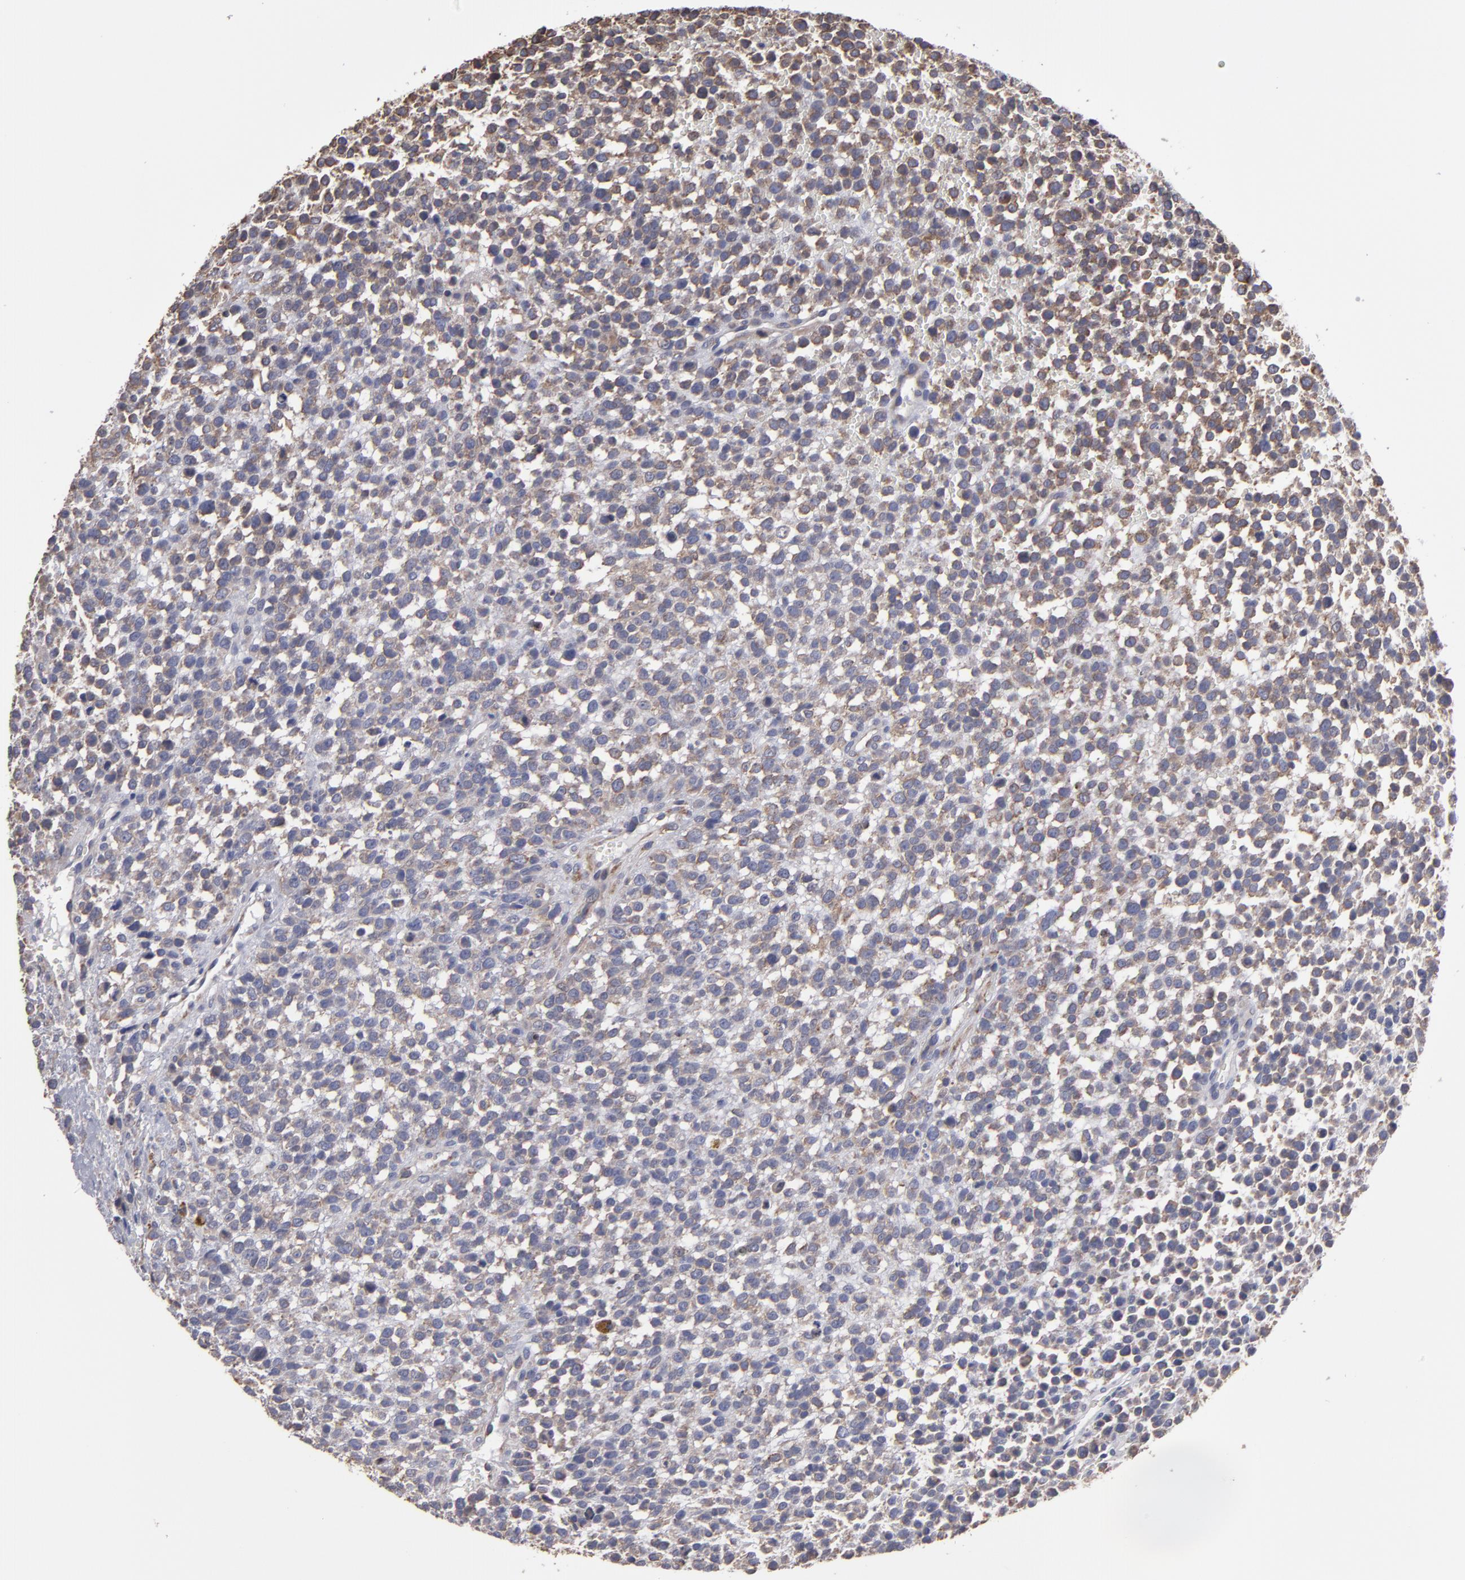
{"staining": {"intensity": "weak", "quantity": ">75%", "location": "cytoplasmic/membranous"}, "tissue": "glioma", "cell_type": "Tumor cells", "image_type": "cancer", "snomed": [{"axis": "morphology", "description": "Glioma, malignant, High grade"}, {"axis": "topography", "description": "Brain"}], "caption": "A low amount of weak cytoplasmic/membranous positivity is seen in about >75% of tumor cells in glioma tissue.", "gene": "SND1", "patient": {"sex": "male", "age": 66}}